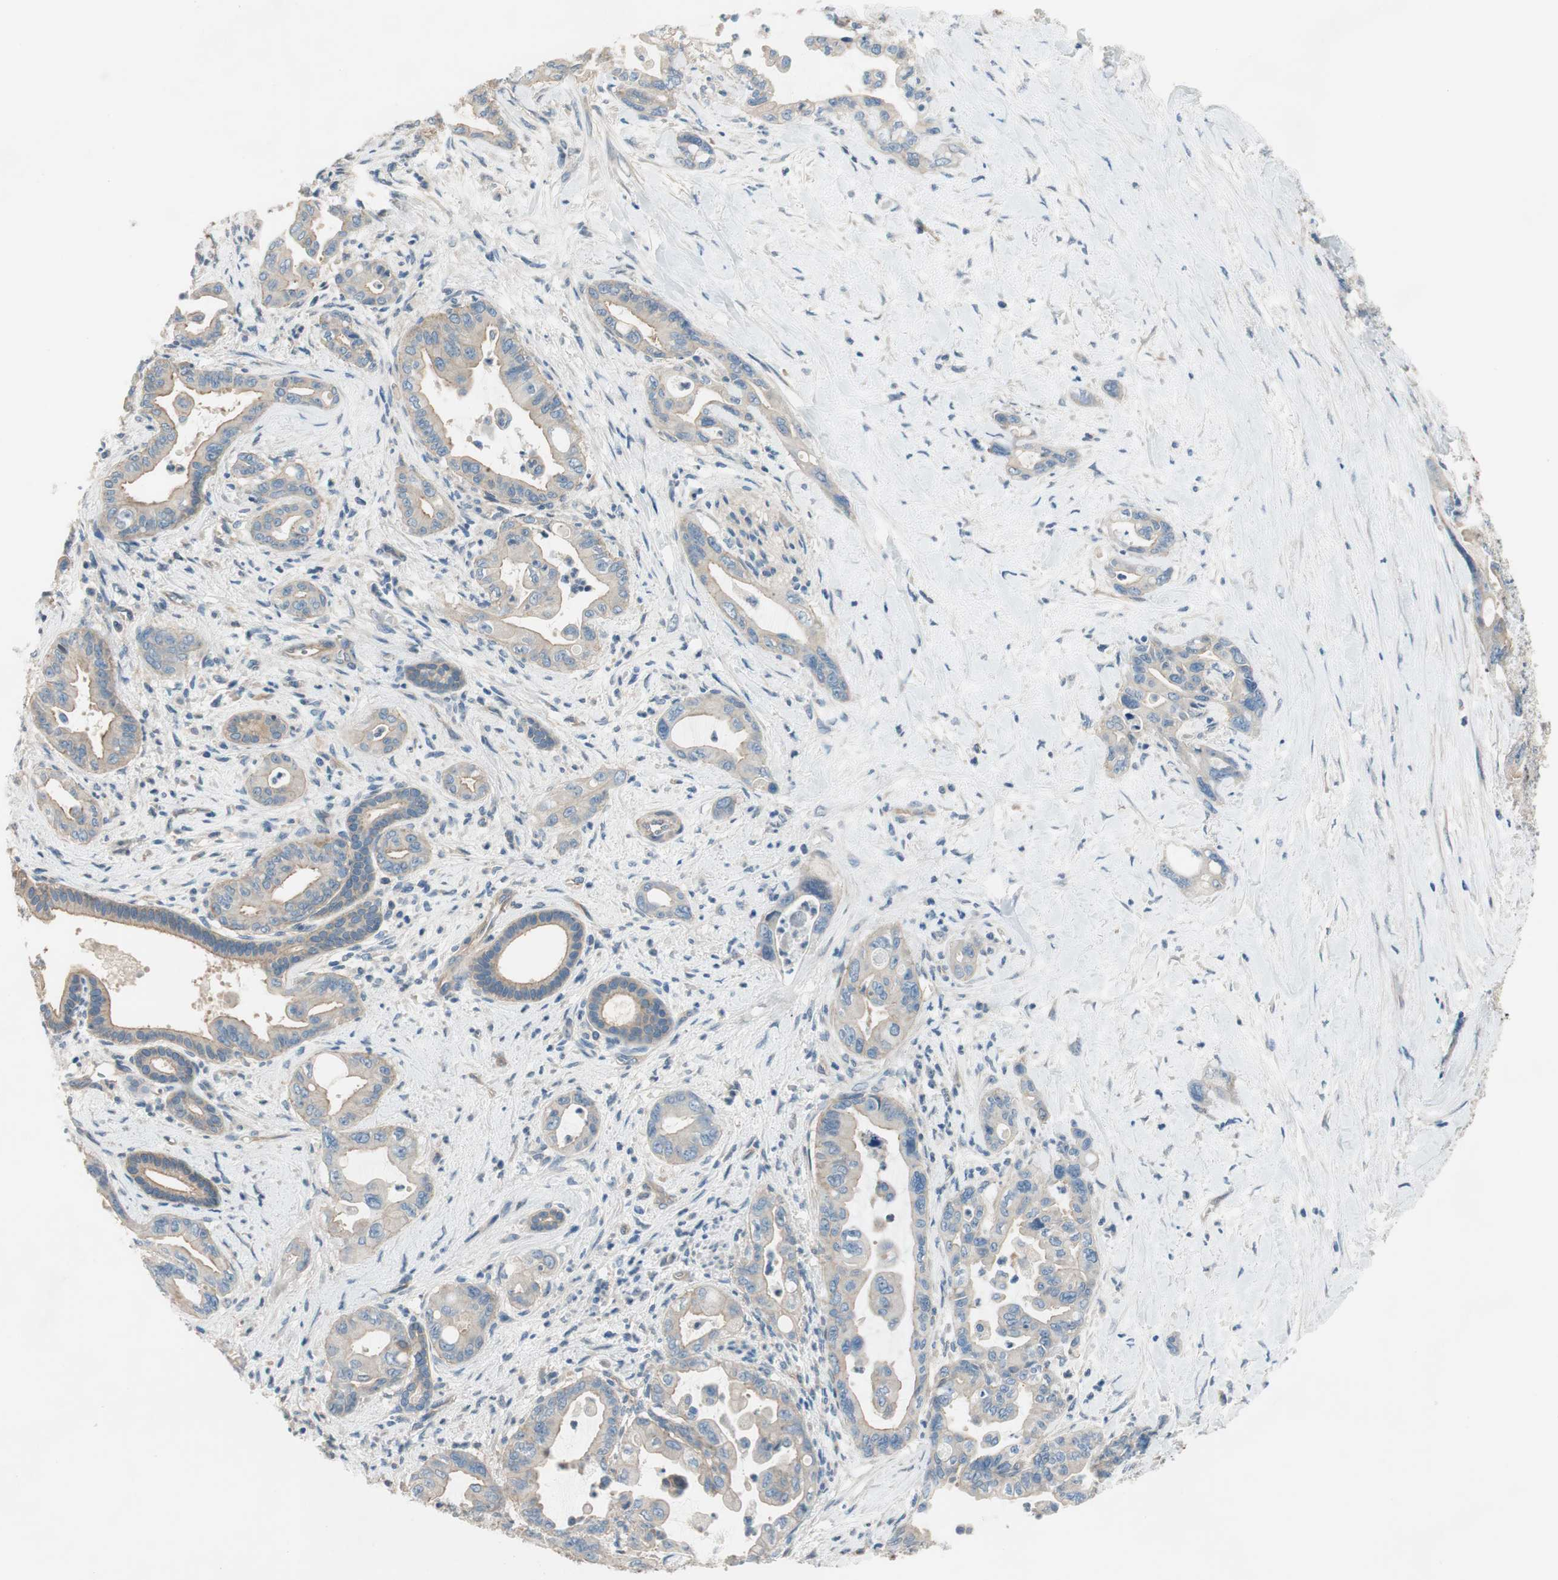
{"staining": {"intensity": "moderate", "quantity": ">75%", "location": "cytoplasmic/membranous"}, "tissue": "pancreatic cancer", "cell_type": "Tumor cells", "image_type": "cancer", "snomed": [{"axis": "morphology", "description": "Adenocarcinoma, NOS"}, {"axis": "topography", "description": "Pancreas"}], "caption": "Moderate cytoplasmic/membranous protein expression is seen in about >75% of tumor cells in pancreatic cancer.", "gene": "CALML3", "patient": {"sex": "male", "age": 70}}